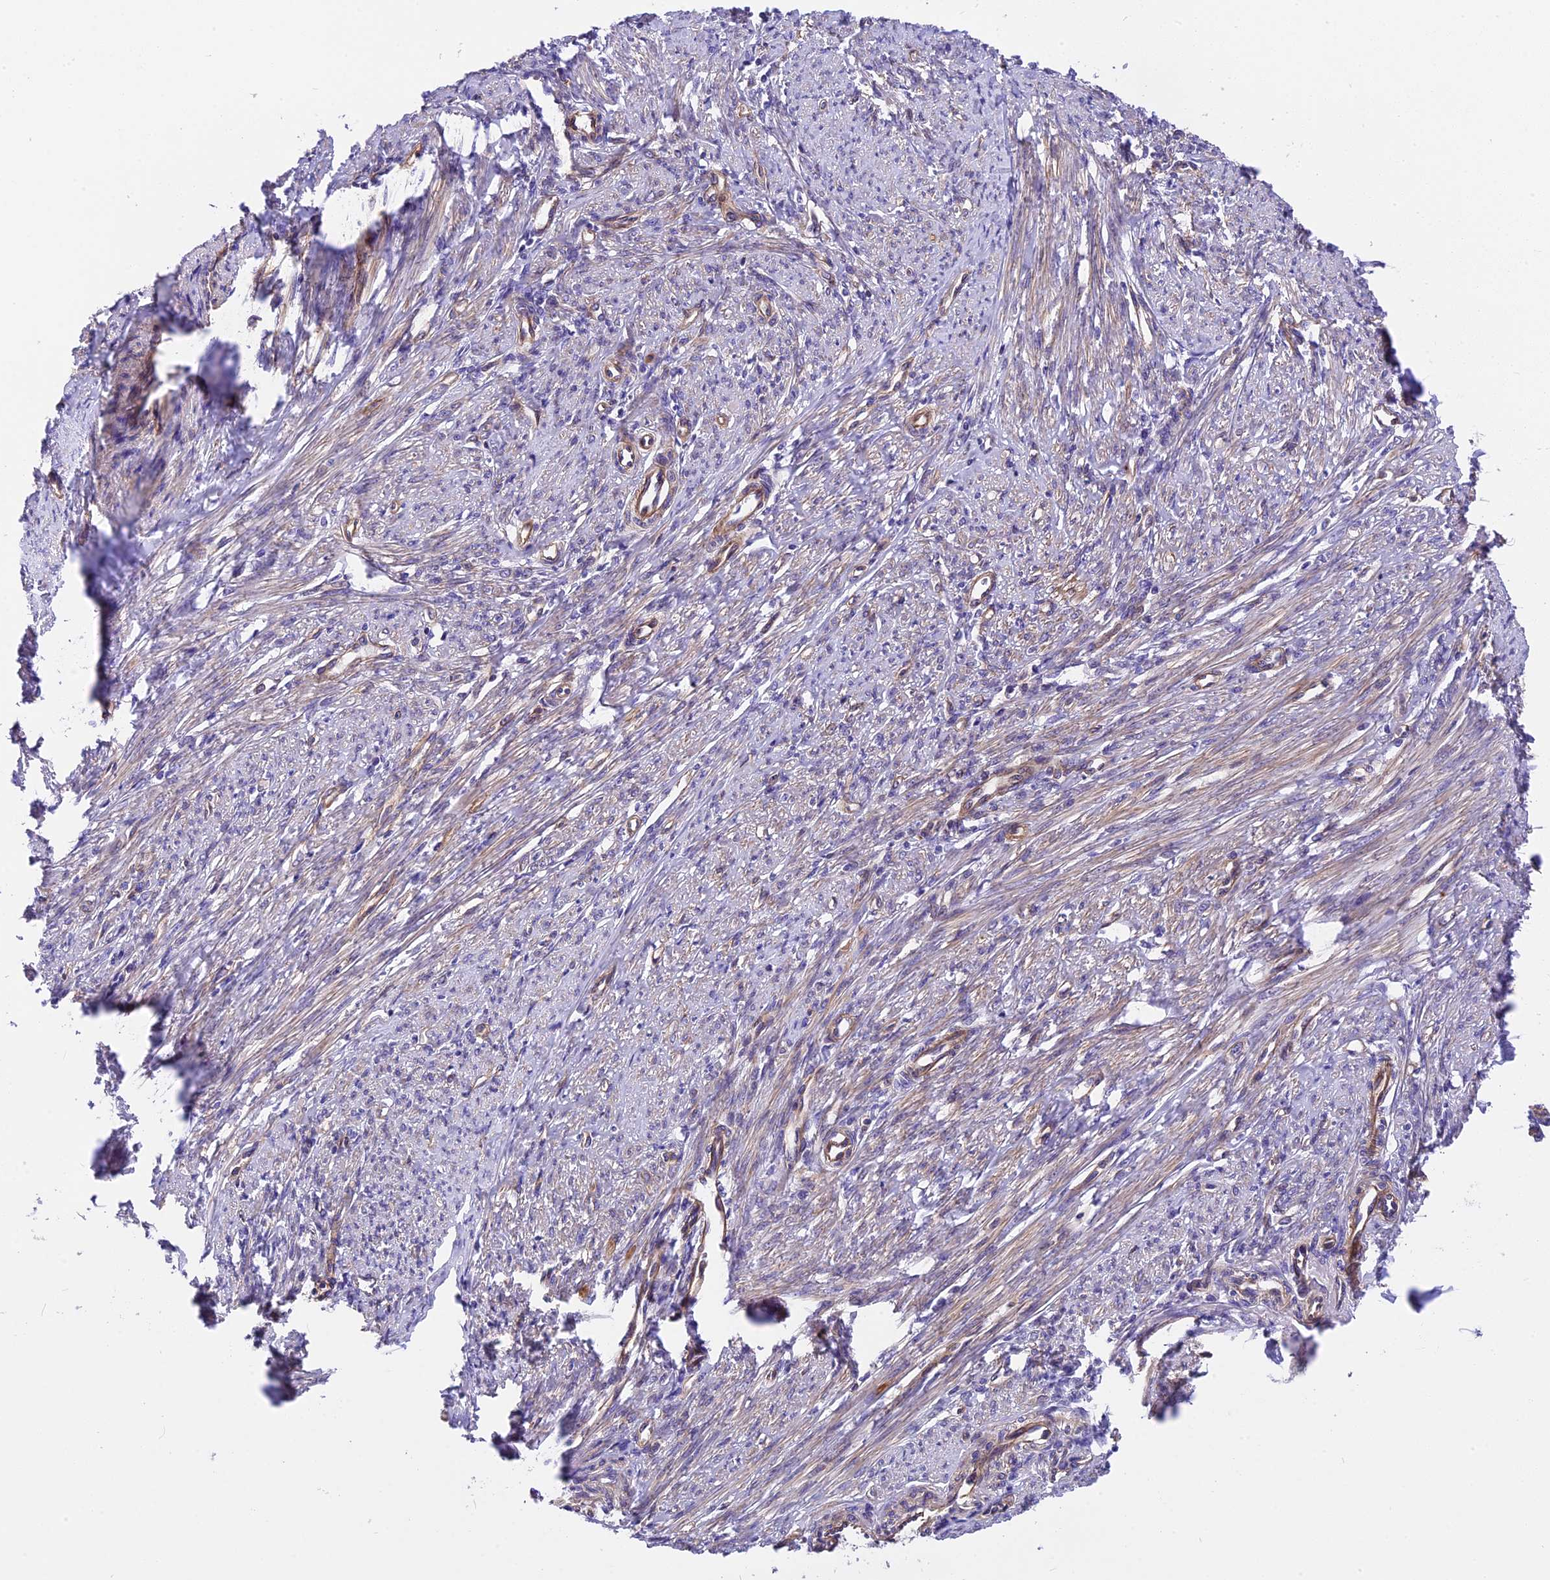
{"staining": {"intensity": "moderate", "quantity": "25%-75%", "location": "cytoplasmic/membranous"}, "tissue": "smooth muscle", "cell_type": "Smooth muscle cells", "image_type": "normal", "snomed": [{"axis": "morphology", "description": "Normal tissue, NOS"}, {"axis": "topography", "description": "Smooth muscle"}, {"axis": "topography", "description": "Uterus"}], "caption": "Protein expression analysis of unremarkable smooth muscle reveals moderate cytoplasmic/membranous expression in approximately 25%-75% of smooth muscle cells. Using DAB (3,3'-diaminobenzidine) (brown) and hematoxylin (blue) stains, captured at high magnification using brightfield microscopy.", "gene": "MED20", "patient": {"sex": "female", "age": 59}}